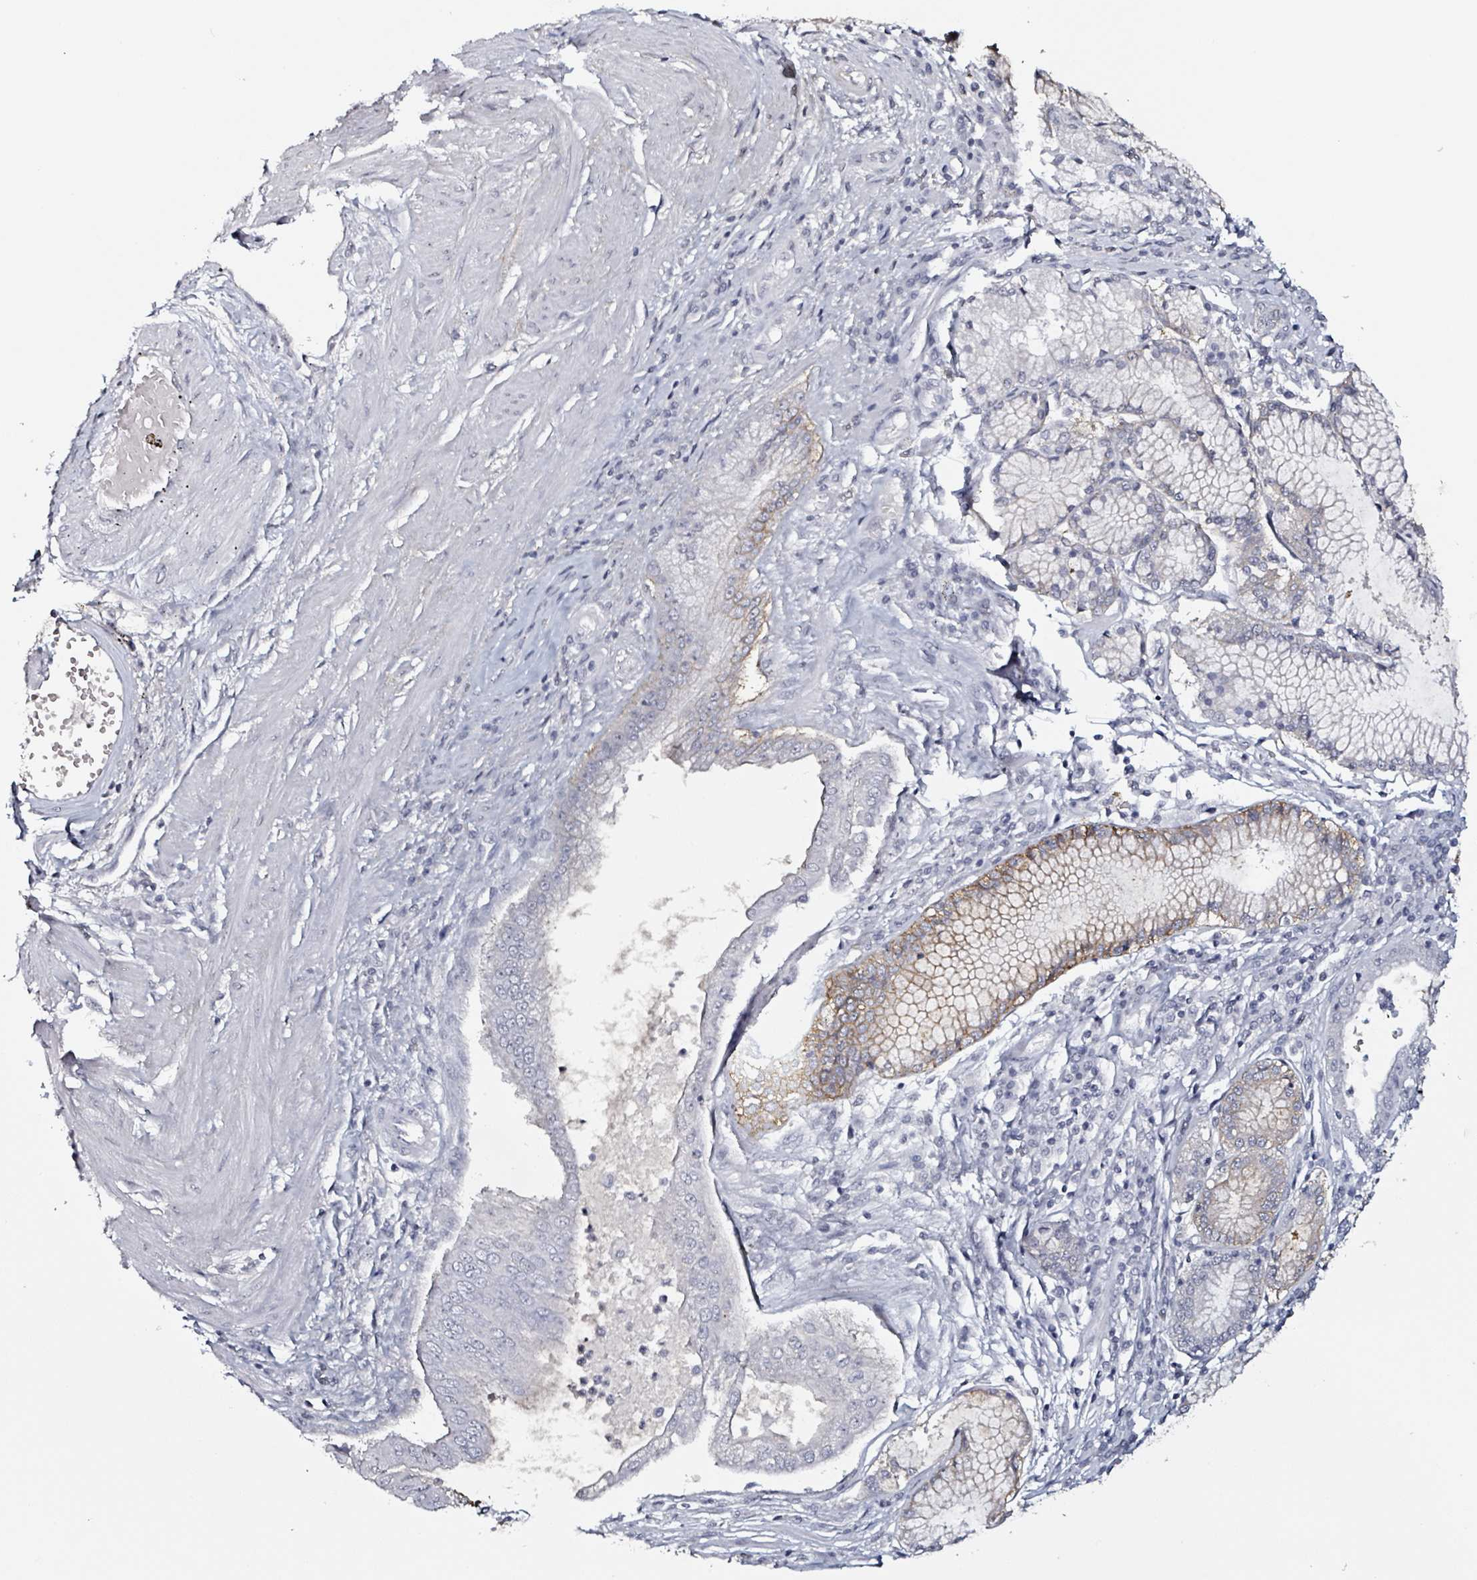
{"staining": {"intensity": "negative", "quantity": "none", "location": "none"}, "tissue": "stomach cancer", "cell_type": "Tumor cells", "image_type": "cancer", "snomed": [{"axis": "morphology", "description": "Adenocarcinoma, NOS"}, {"axis": "topography", "description": "Stomach"}], "caption": "This is an immunohistochemistry (IHC) photomicrograph of human stomach cancer. There is no expression in tumor cells.", "gene": "CA9", "patient": {"sex": "male", "age": 59}}